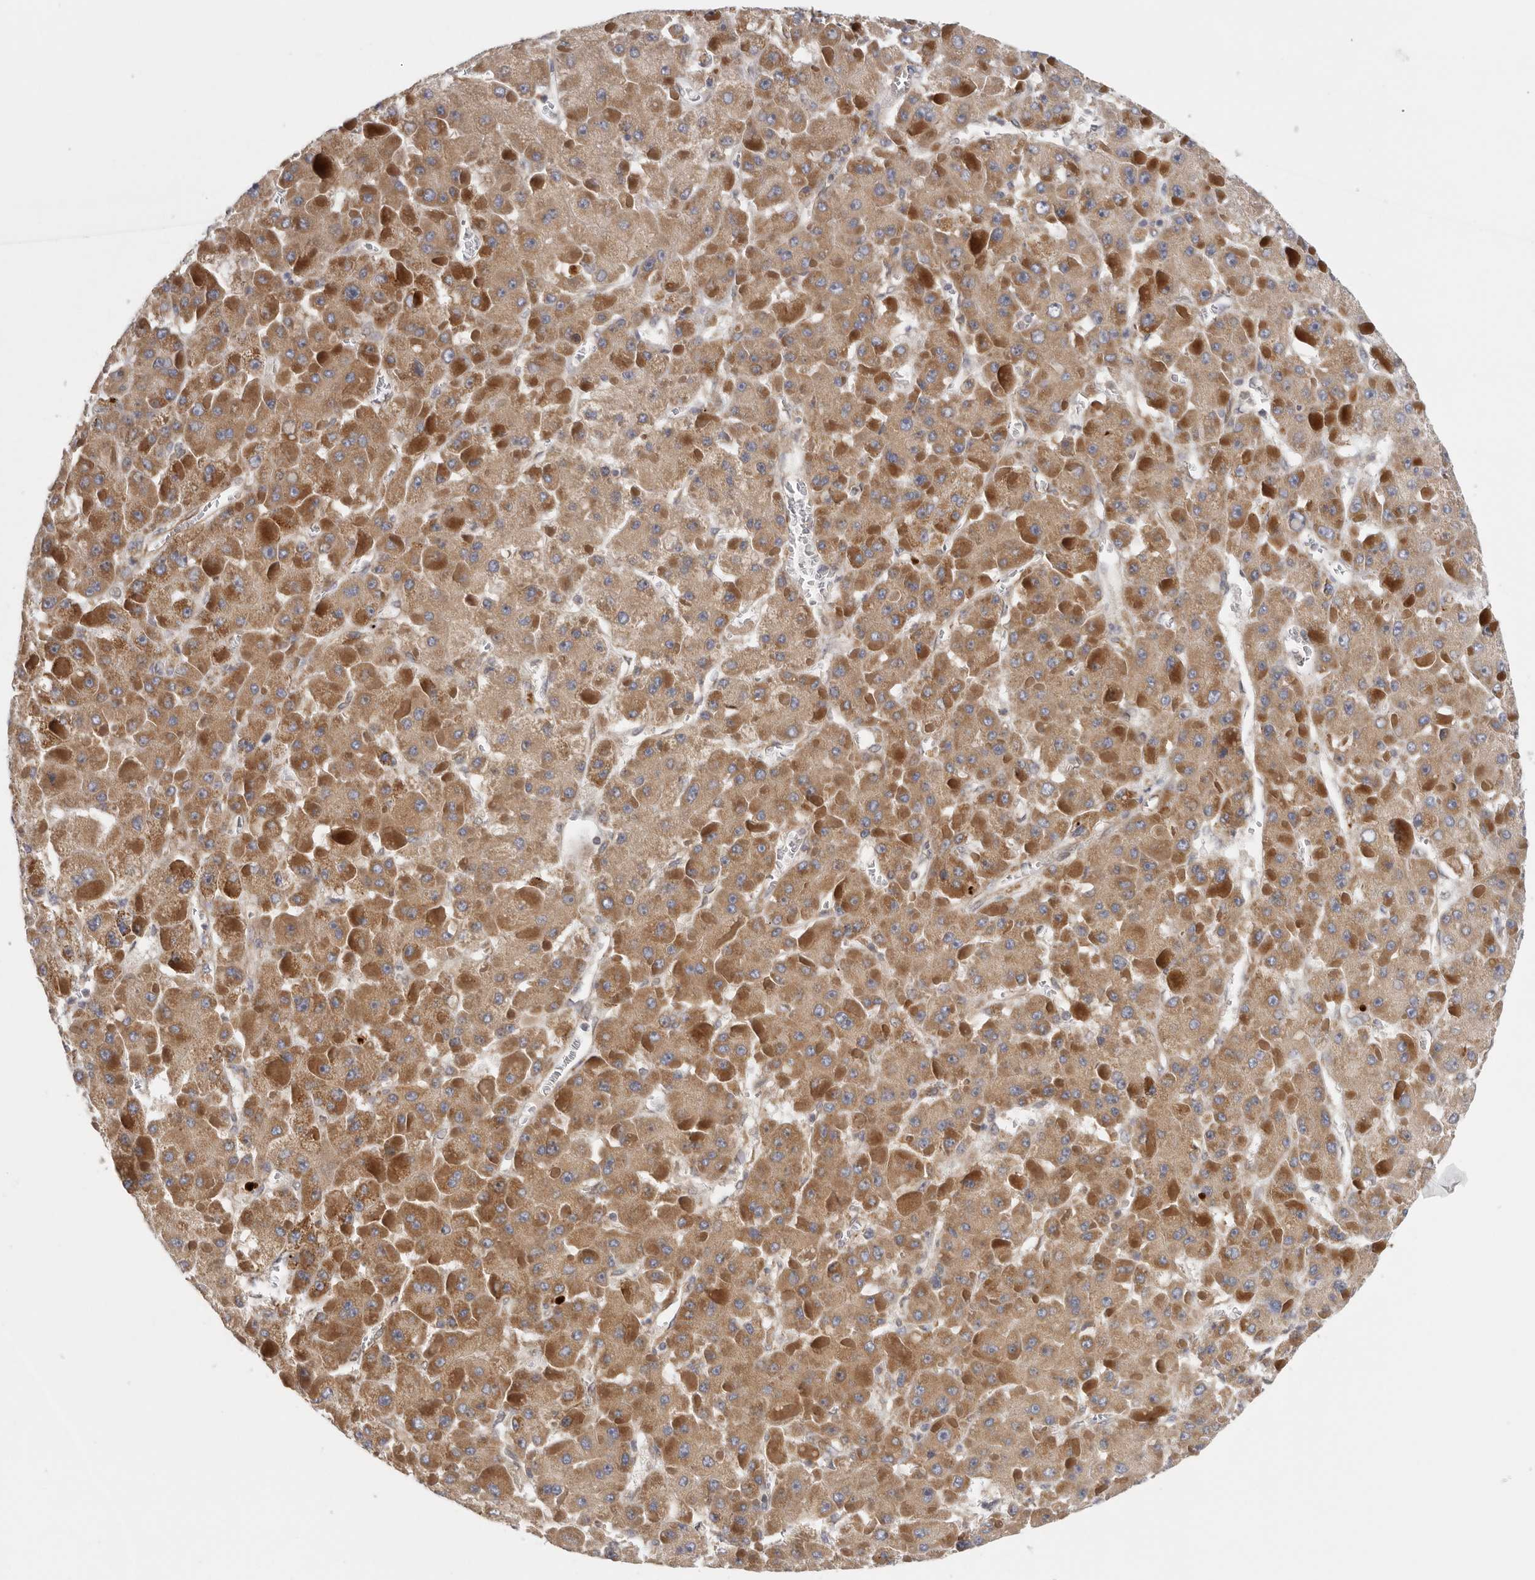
{"staining": {"intensity": "moderate", "quantity": ">75%", "location": "cytoplasmic/membranous"}, "tissue": "liver cancer", "cell_type": "Tumor cells", "image_type": "cancer", "snomed": [{"axis": "morphology", "description": "Carcinoma, Hepatocellular, NOS"}, {"axis": "topography", "description": "Liver"}], "caption": "Immunohistochemical staining of human liver hepatocellular carcinoma displays moderate cytoplasmic/membranous protein positivity in approximately >75% of tumor cells.", "gene": "BCAP29", "patient": {"sex": "female", "age": 73}}